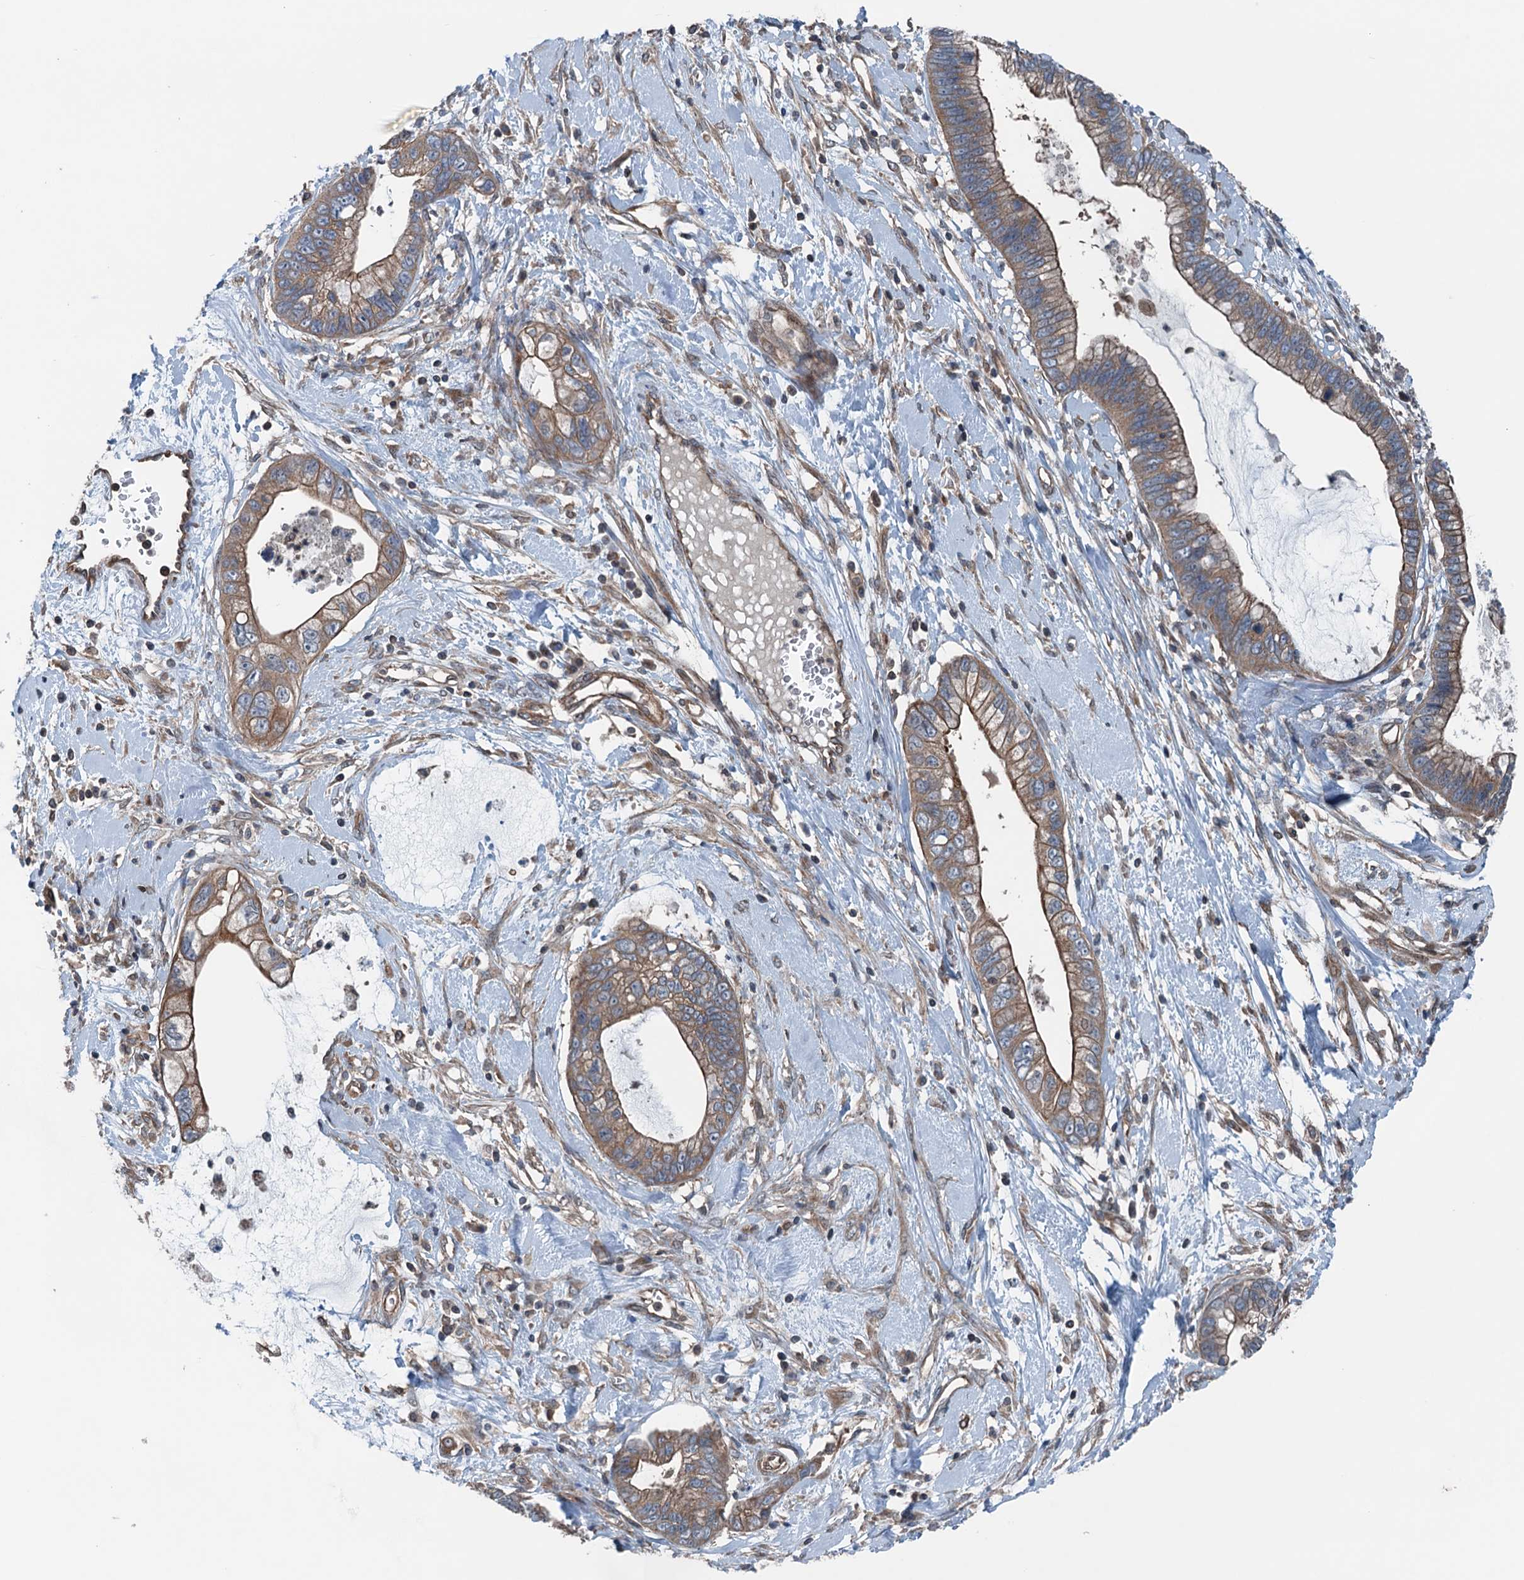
{"staining": {"intensity": "moderate", "quantity": ">75%", "location": "cytoplasmic/membranous"}, "tissue": "cervical cancer", "cell_type": "Tumor cells", "image_type": "cancer", "snomed": [{"axis": "morphology", "description": "Adenocarcinoma, NOS"}, {"axis": "topography", "description": "Cervix"}], "caption": "Immunohistochemistry of human adenocarcinoma (cervical) exhibits medium levels of moderate cytoplasmic/membranous expression in about >75% of tumor cells. Using DAB (3,3'-diaminobenzidine) (brown) and hematoxylin (blue) stains, captured at high magnification using brightfield microscopy.", "gene": "TRAPPC8", "patient": {"sex": "female", "age": 44}}